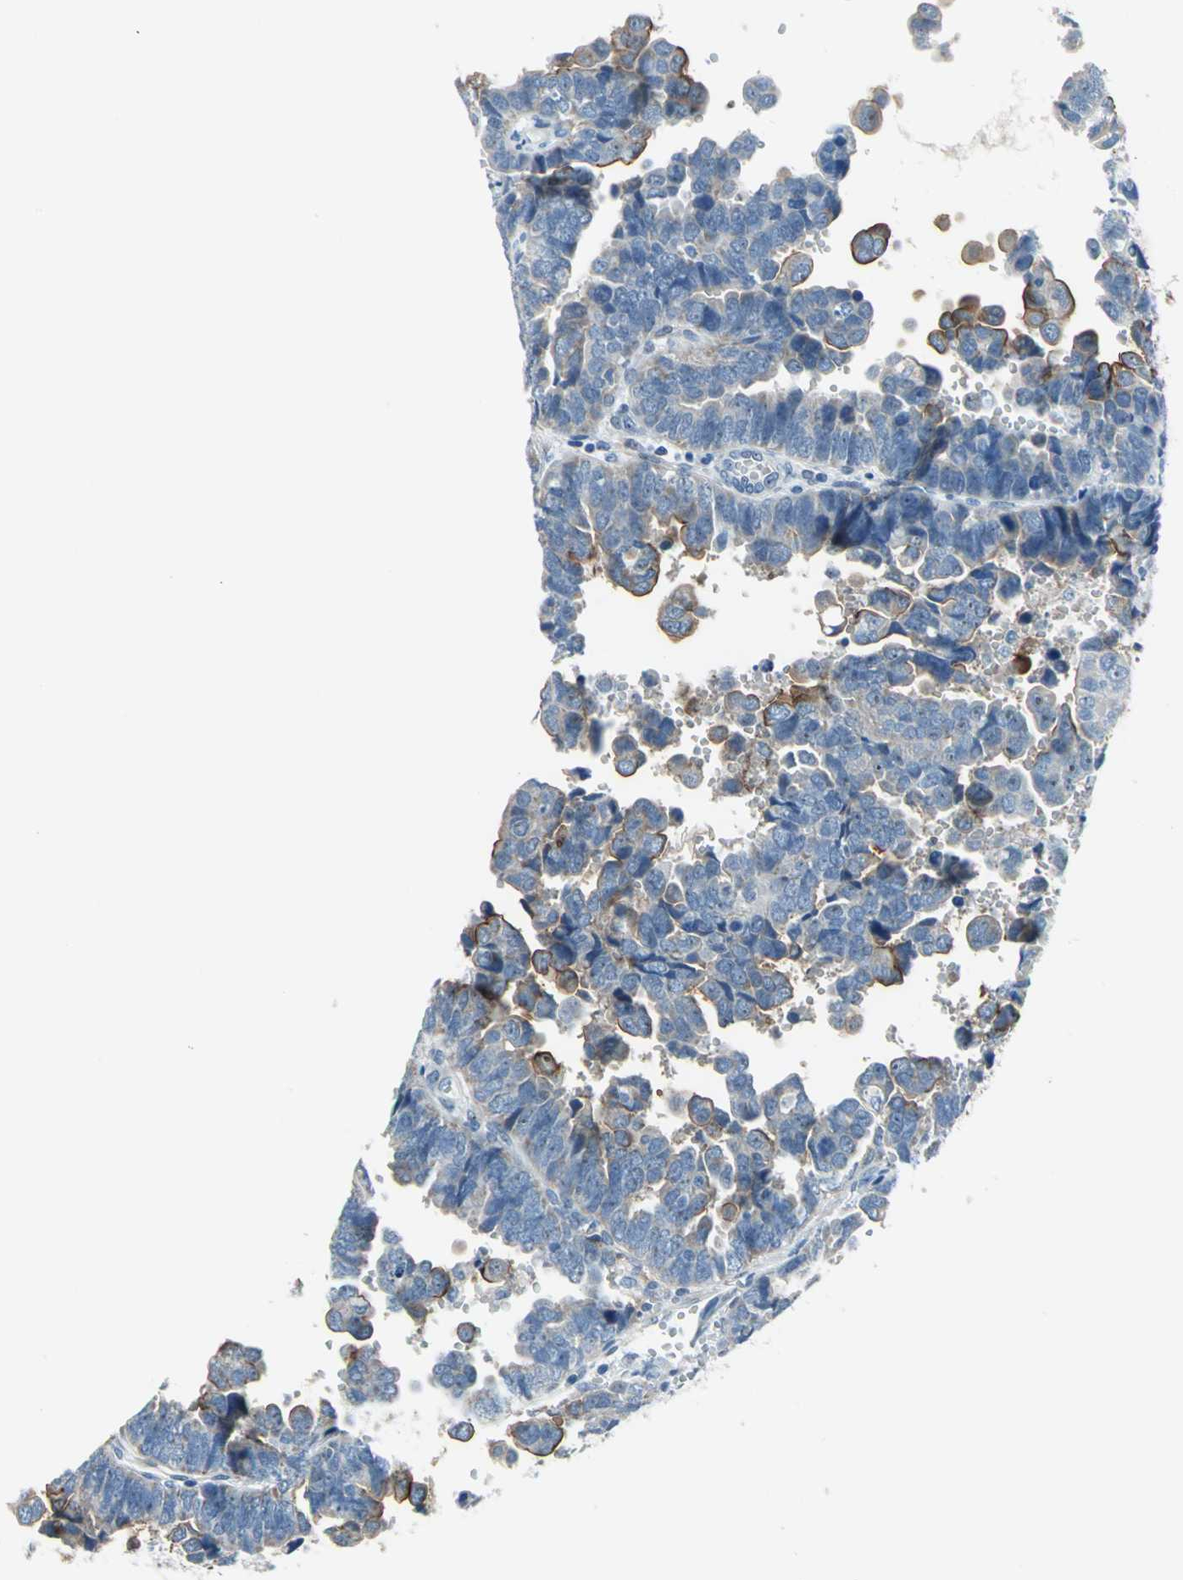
{"staining": {"intensity": "moderate", "quantity": "<25%", "location": "cytoplasmic/membranous"}, "tissue": "endometrial cancer", "cell_type": "Tumor cells", "image_type": "cancer", "snomed": [{"axis": "morphology", "description": "Adenocarcinoma, NOS"}, {"axis": "topography", "description": "Endometrium"}], "caption": "This is a histology image of immunohistochemistry staining of endometrial cancer (adenocarcinoma), which shows moderate staining in the cytoplasmic/membranous of tumor cells.", "gene": "MUC4", "patient": {"sex": "female", "age": 75}}